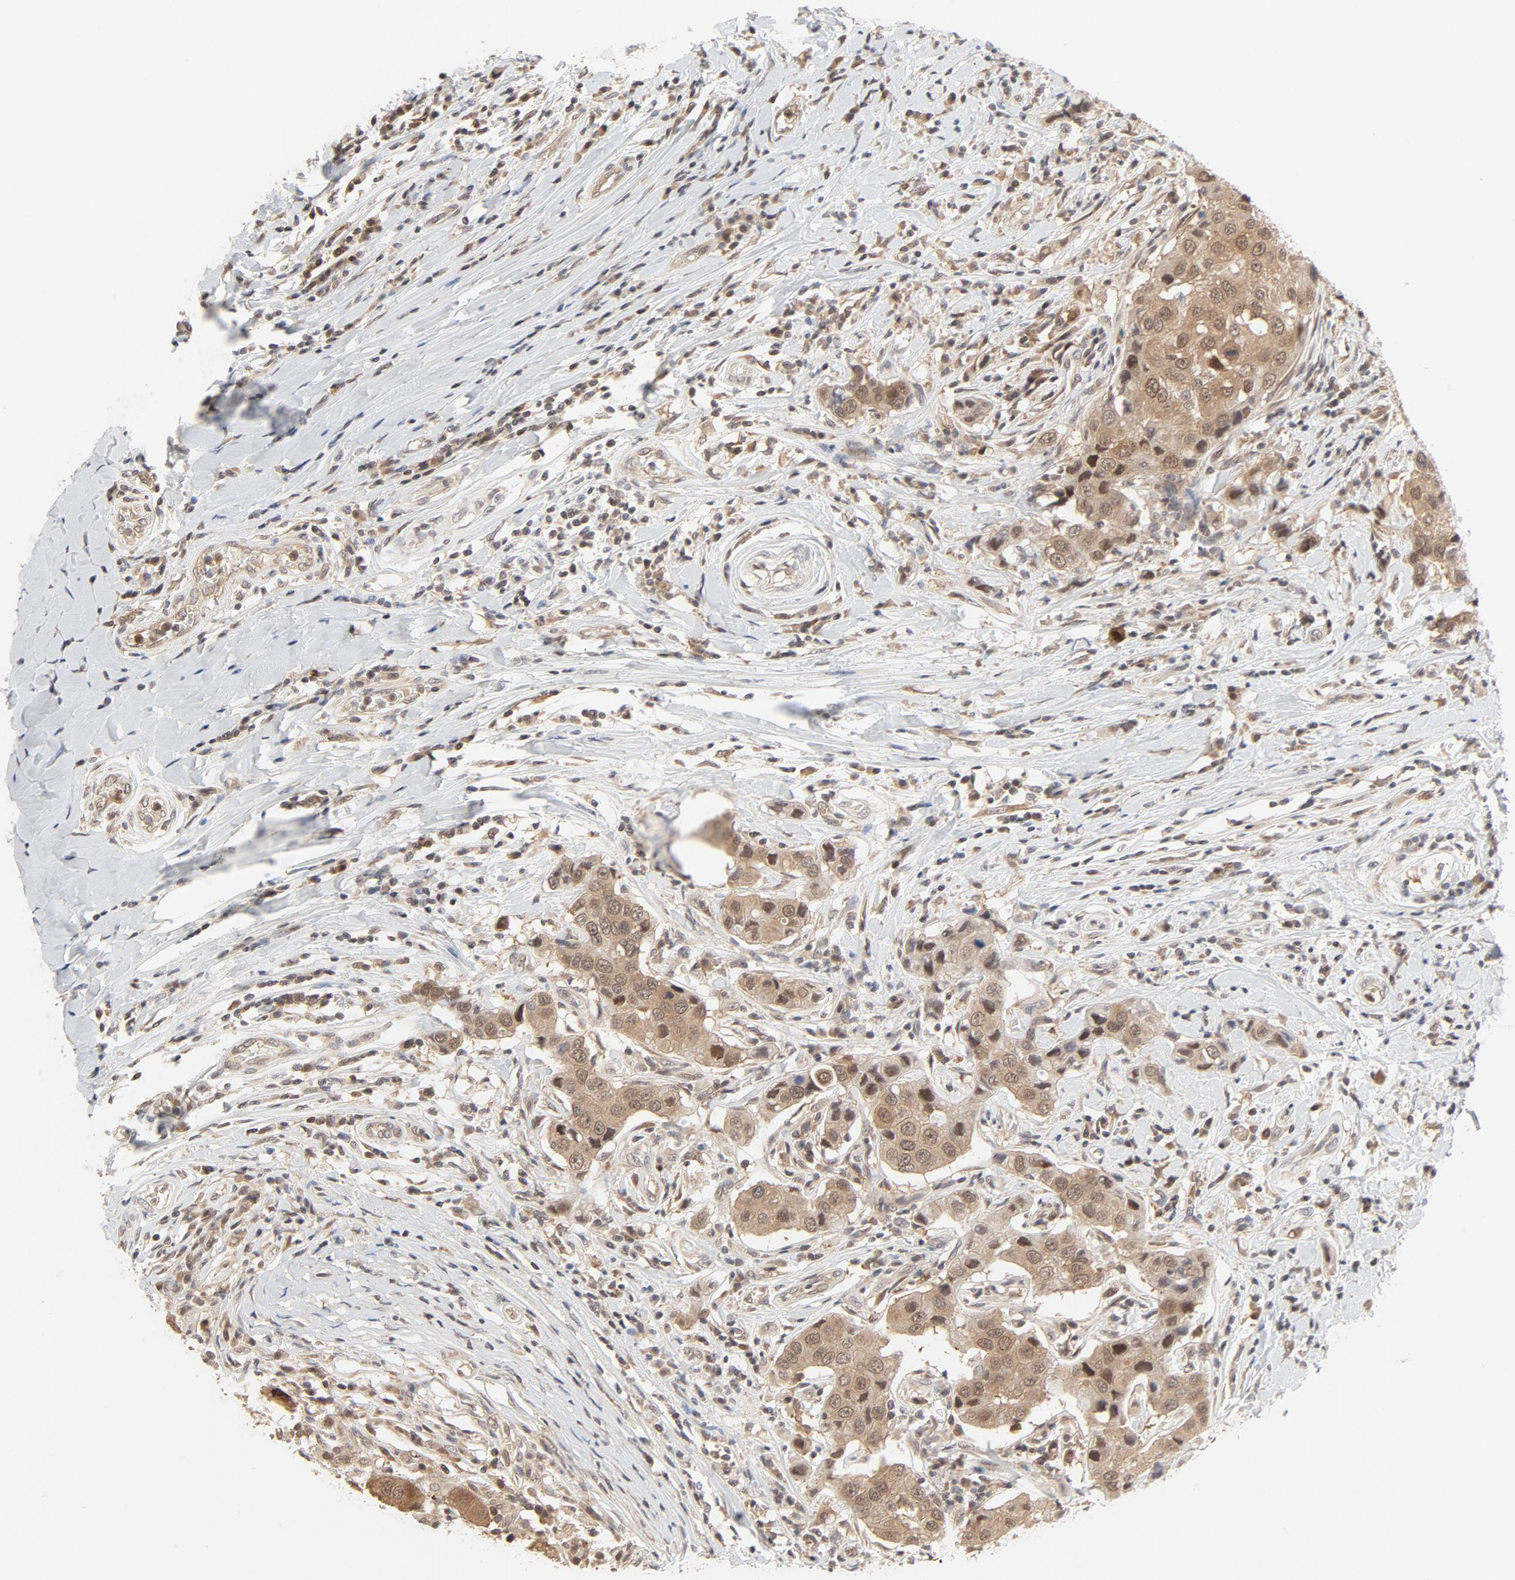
{"staining": {"intensity": "moderate", "quantity": "25%-75%", "location": "cytoplasmic/membranous,nuclear"}, "tissue": "breast cancer", "cell_type": "Tumor cells", "image_type": "cancer", "snomed": [{"axis": "morphology", "description": "Duct carcinoma"}, {"axis": "topography", "description": "Breast"}], "caption": "Moderate cytoplasmic/membranous and nuclear protein positivity is identified in approximately 25%-75% of tumor cells in infiltrating ductal carcinoma (breast).", "gene": "NEDD8", "patient": {"sex": "female", "age": 27}}